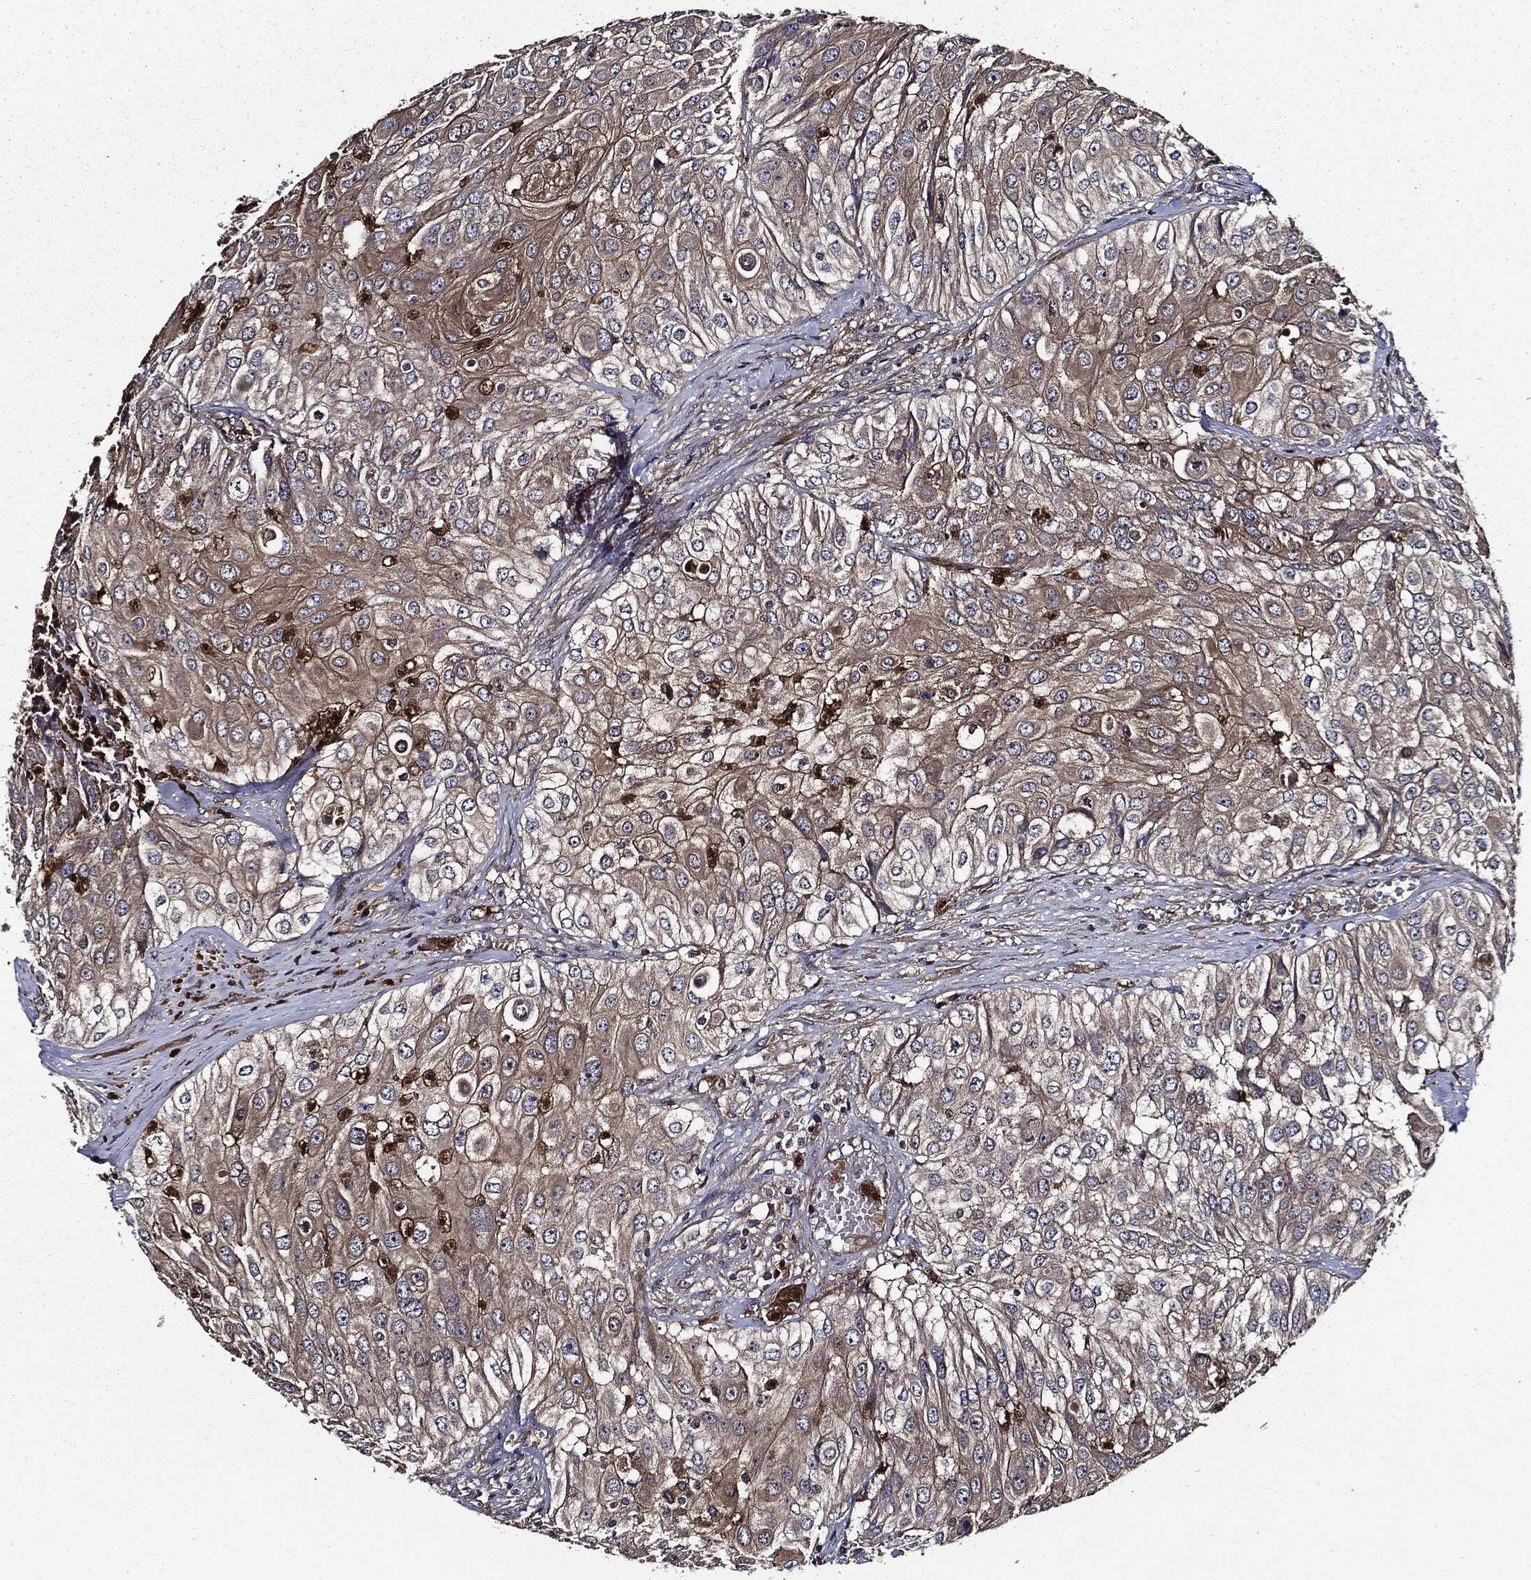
{"staining": {"intensity": "weak", "quantity": "25%-75%", "location": "cytoplasmic/membranous"}, "tissue": "urothelial cancer", "cell_type": "Tumor cells", "image_type": "cancer", "snomed": [{"axis": "morphology", "description": "Urothelial carcinoma, High grade"}, {"axis": "topography", "description": "Urinary bladder"}], "caption": "Urothelial carcinoma (high-grade) stained for a protein (brown) reveals weak cytoplasmic/membranous positive staining in about 25%-75% of tumor cells.", "gene": "PDCD6IP", "patient": {"sex": "female", "age": 79}}